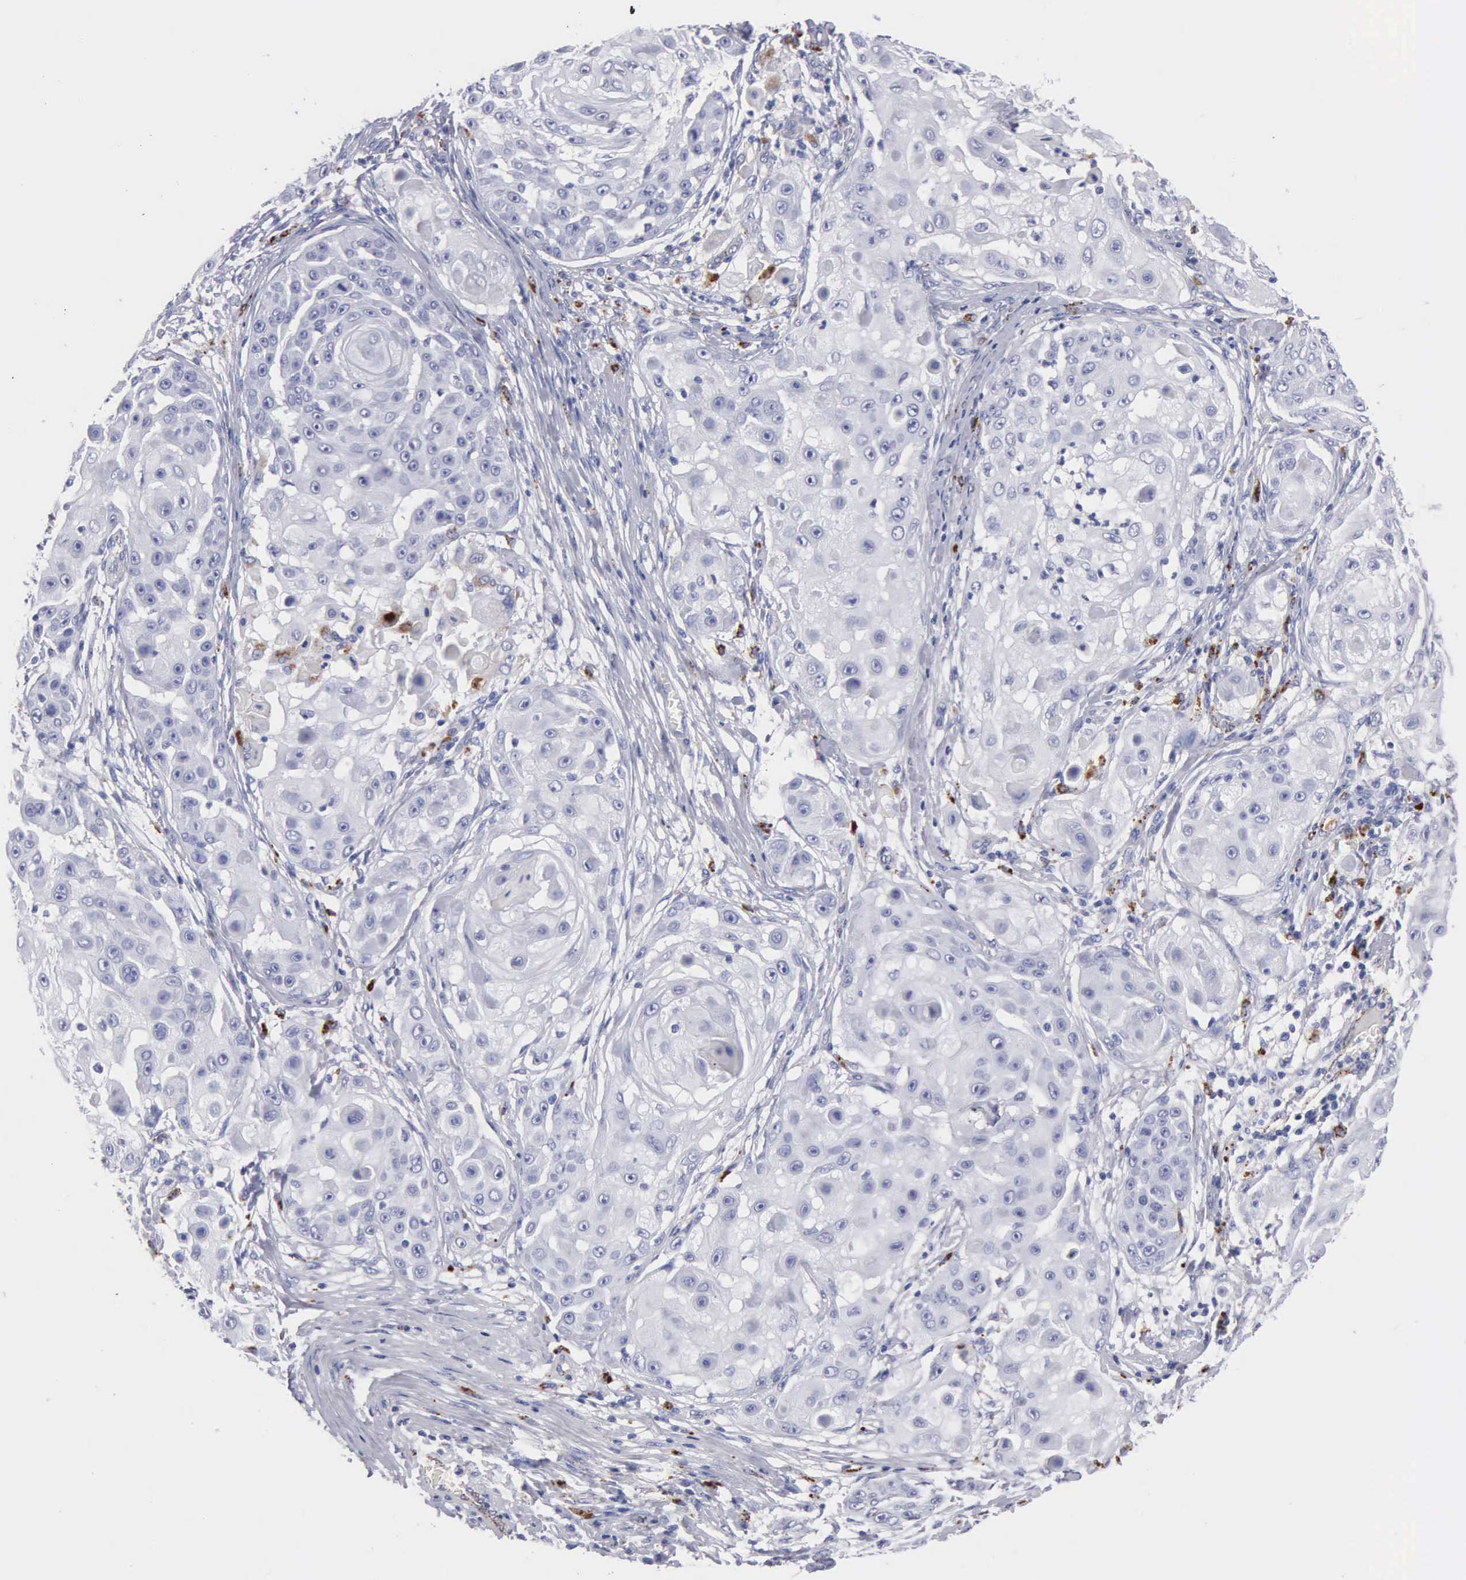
{"staining": {"intensity": "negative", "quantity": "none", "location": "none"}, "tissue": "skin cancer", "cell_type": "Tumor cells", "image_type": "cancer", "snomed": [{"axis": "morphology", "description": "Squamous cell carcinoma, NOS"}, {"axis": "topography", "description": "Skin"}], "caption": "IHC photomicrograph of neoplastic tissue: skin cancer stained with DAB displays no significant protein staining in tumor cells.", "gene": "CTSL", "patient": {"sex": "female", "age": 57}}